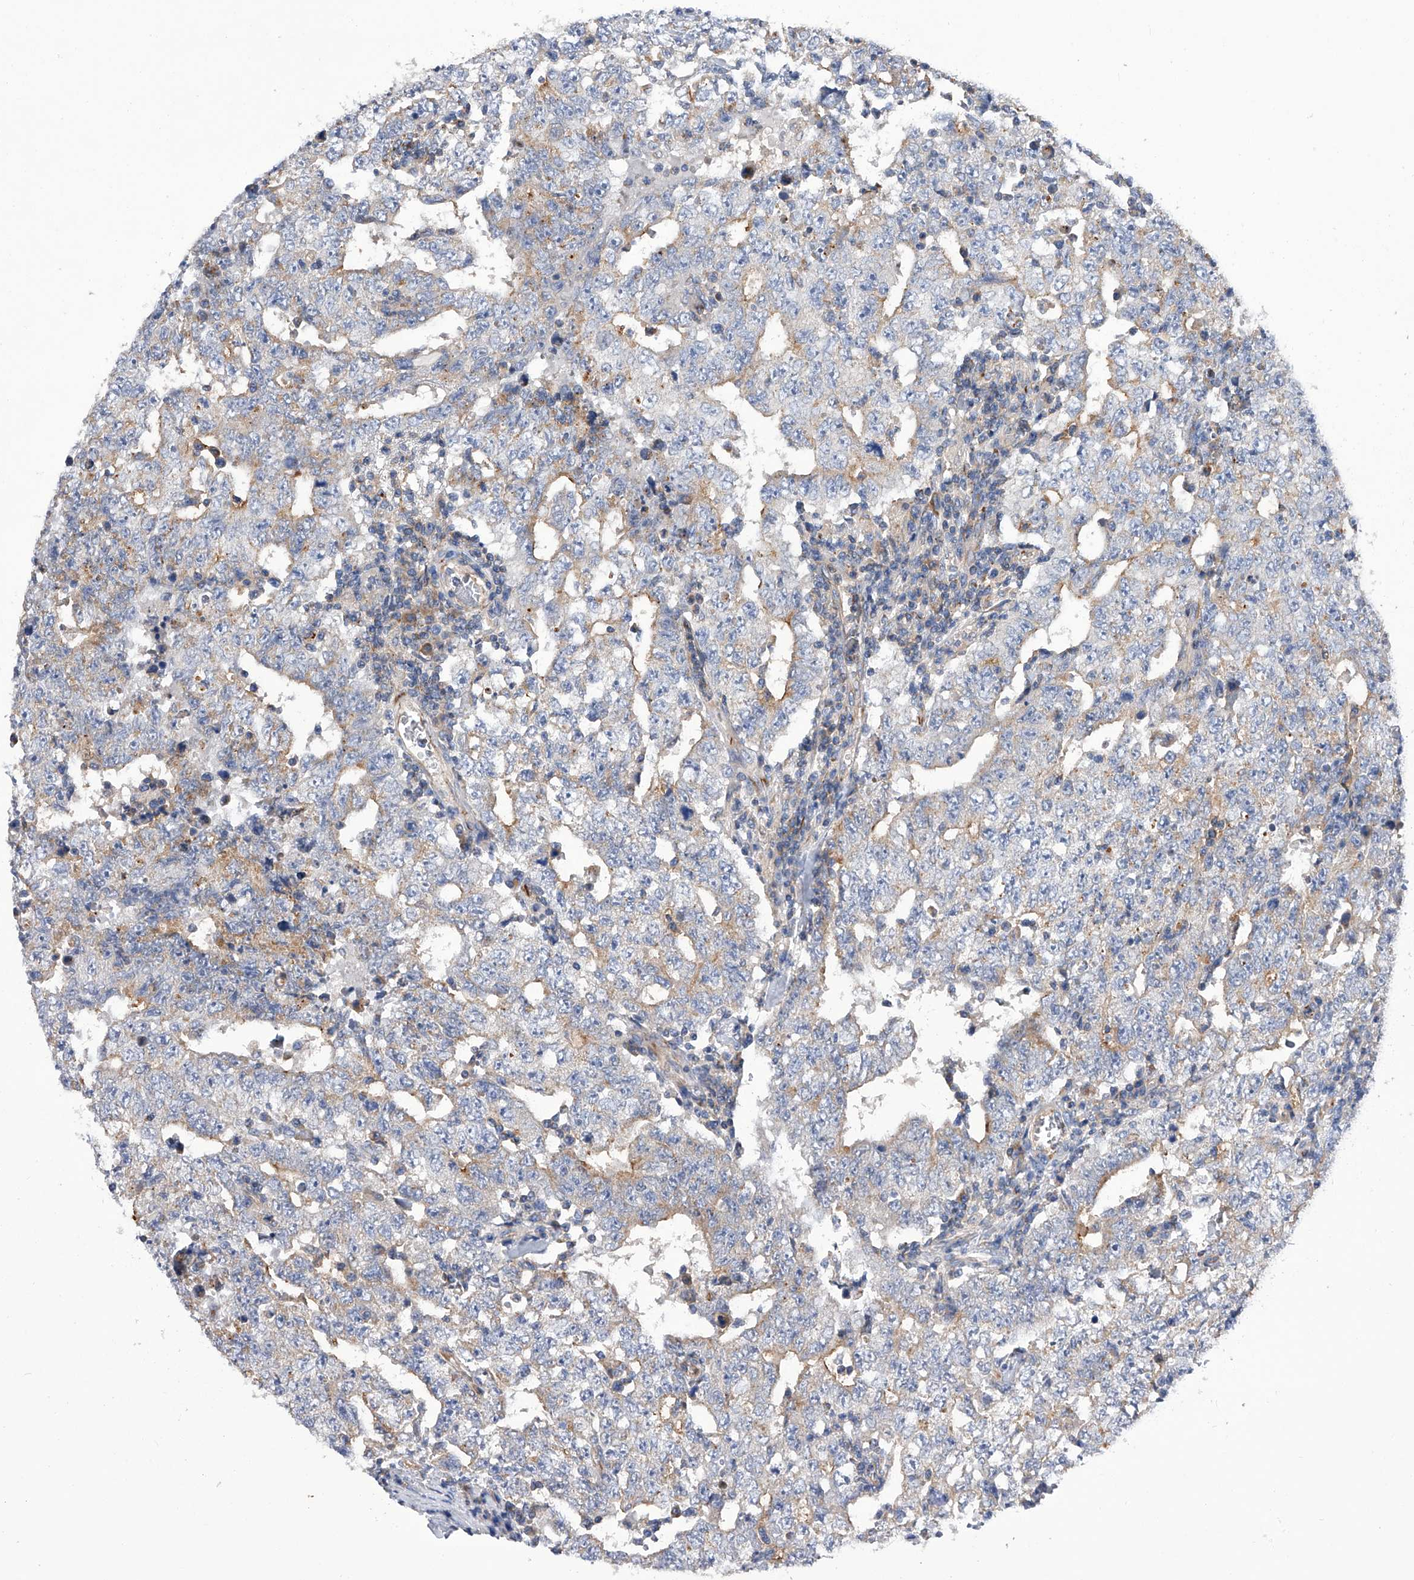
{"staining": {"intensity": "weak", "quantity": "25%-75%", "location": "cytoplasmic/membranous"}, "tissue": "testis cancer", "cell_type": "Tumor cells", "image_type": "cancer", "snomed": [{"axis": "morphology", "description": "Carcinoma, Embryonal, NOS"}, {"axis": "topography", "description": "Testis"}], "caption": "A high-resolution histopathology image shows immunohistochemistry staining of testis embryonal carcinoma, which reveals weak cytoplasmic/membranous positivity in about 25%-75% of tumor cells. The staining was performed using DAB (3,3'-diaminobenzidine), with brown indicating positive protein expression. Nuclei are stained blue with hematoxylin.", "gene": "MLYCD", "patient": {"sex": "male", "age": 26}}